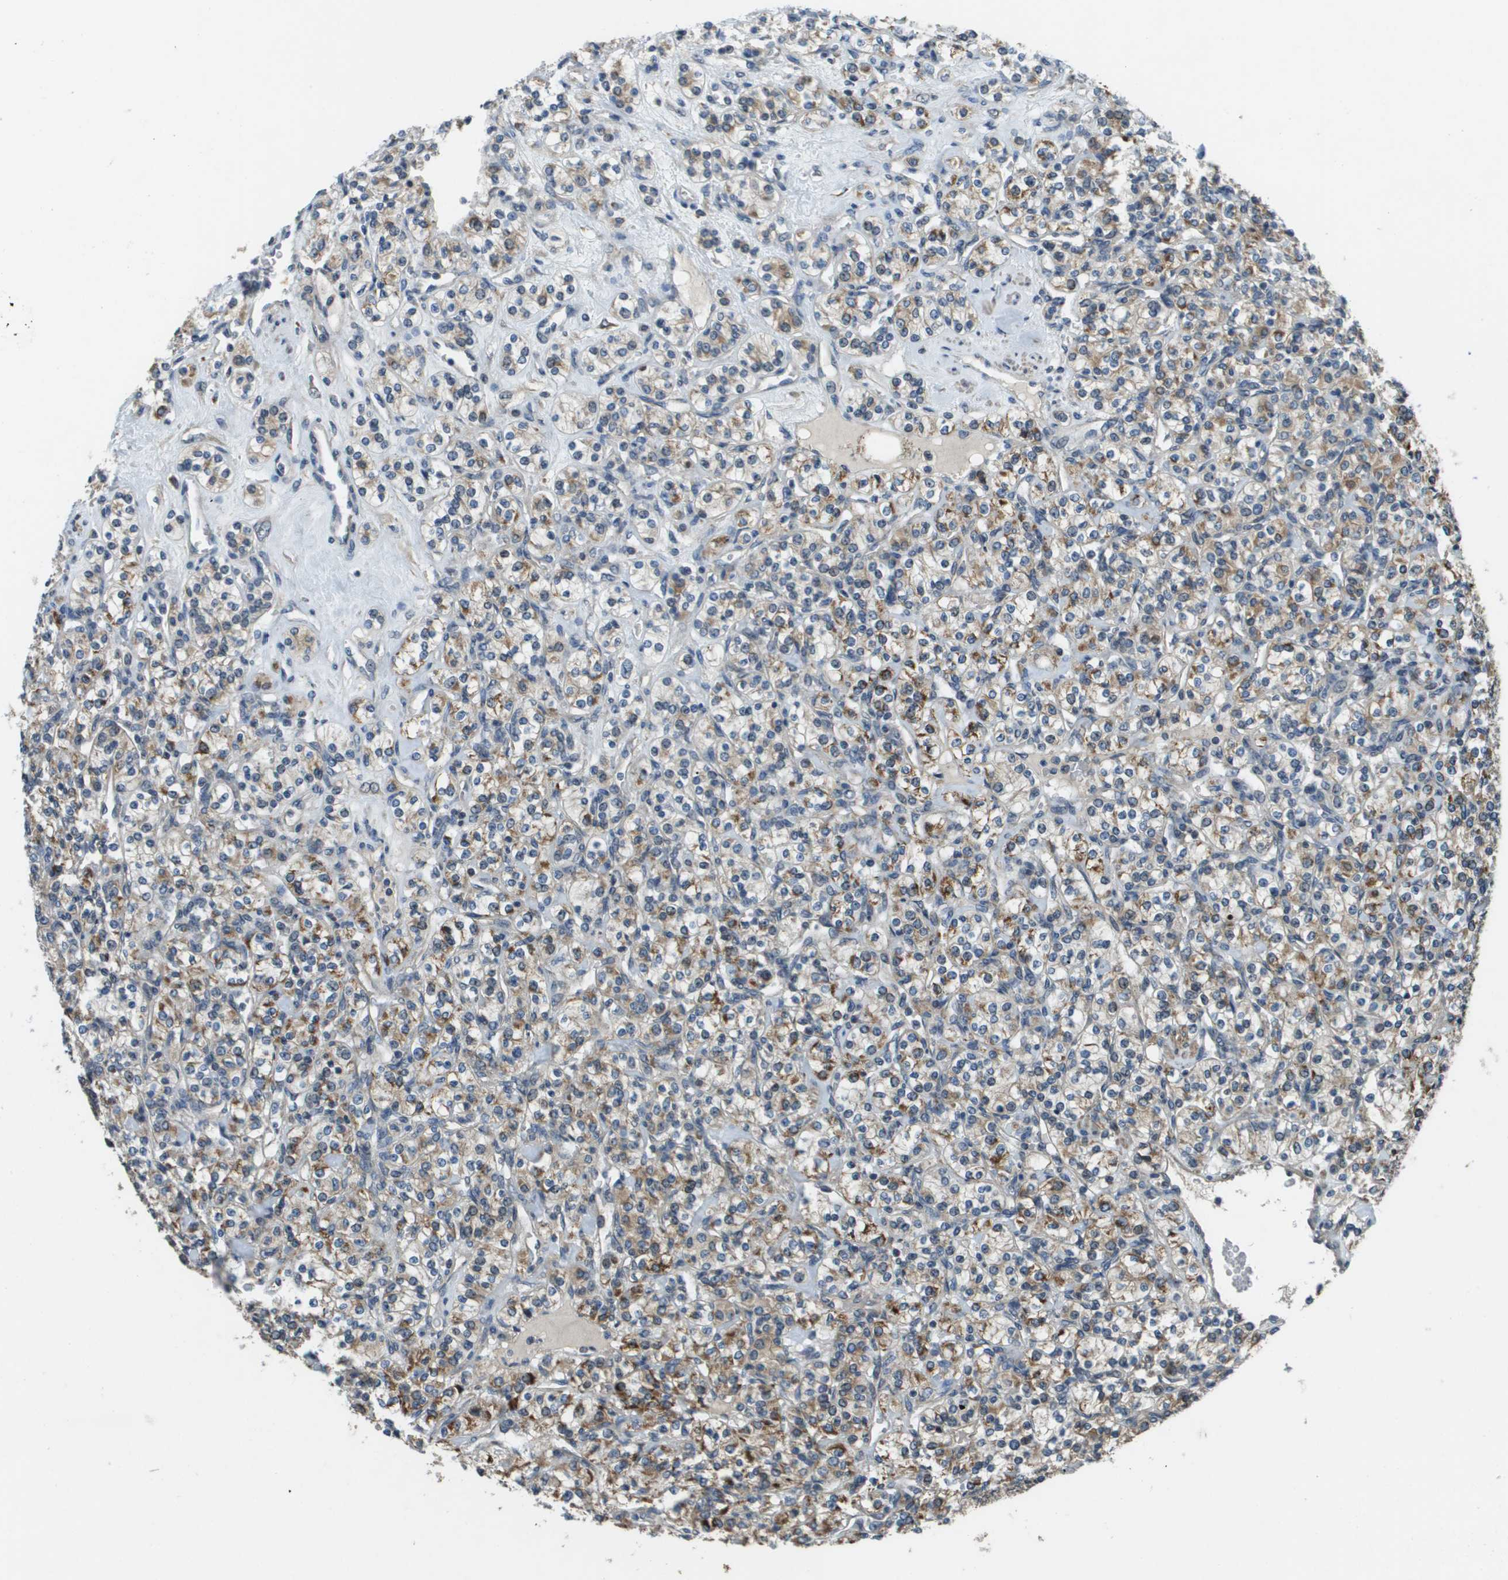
{"staining": {"intensity": "moderate", "quantity": "25%-75%", "location": "cytoplasmic/membranous"}, "tissue": "renal cancer", "cell_type": "Tumor cells", "image_type": "cancer", "snomed": [{"axis": "morphology", "description": "Adenocarcinoma, NOS"}, {"axis": "topography", "description": "Kidney"}], "caption": "Immunohistochemistry (IHC) image of neoplastic tissue: human adenocarcinoma (renal) stained using immunohistochemistry displays medium levels of moderate protein expression localized specifically in the cytoplasmic/membranous of tumor cells, appearing as a cytoplasmic/membranous brown color.", "gene": "CDKN2C", "patient": {"sex": "male", "age": 77}}